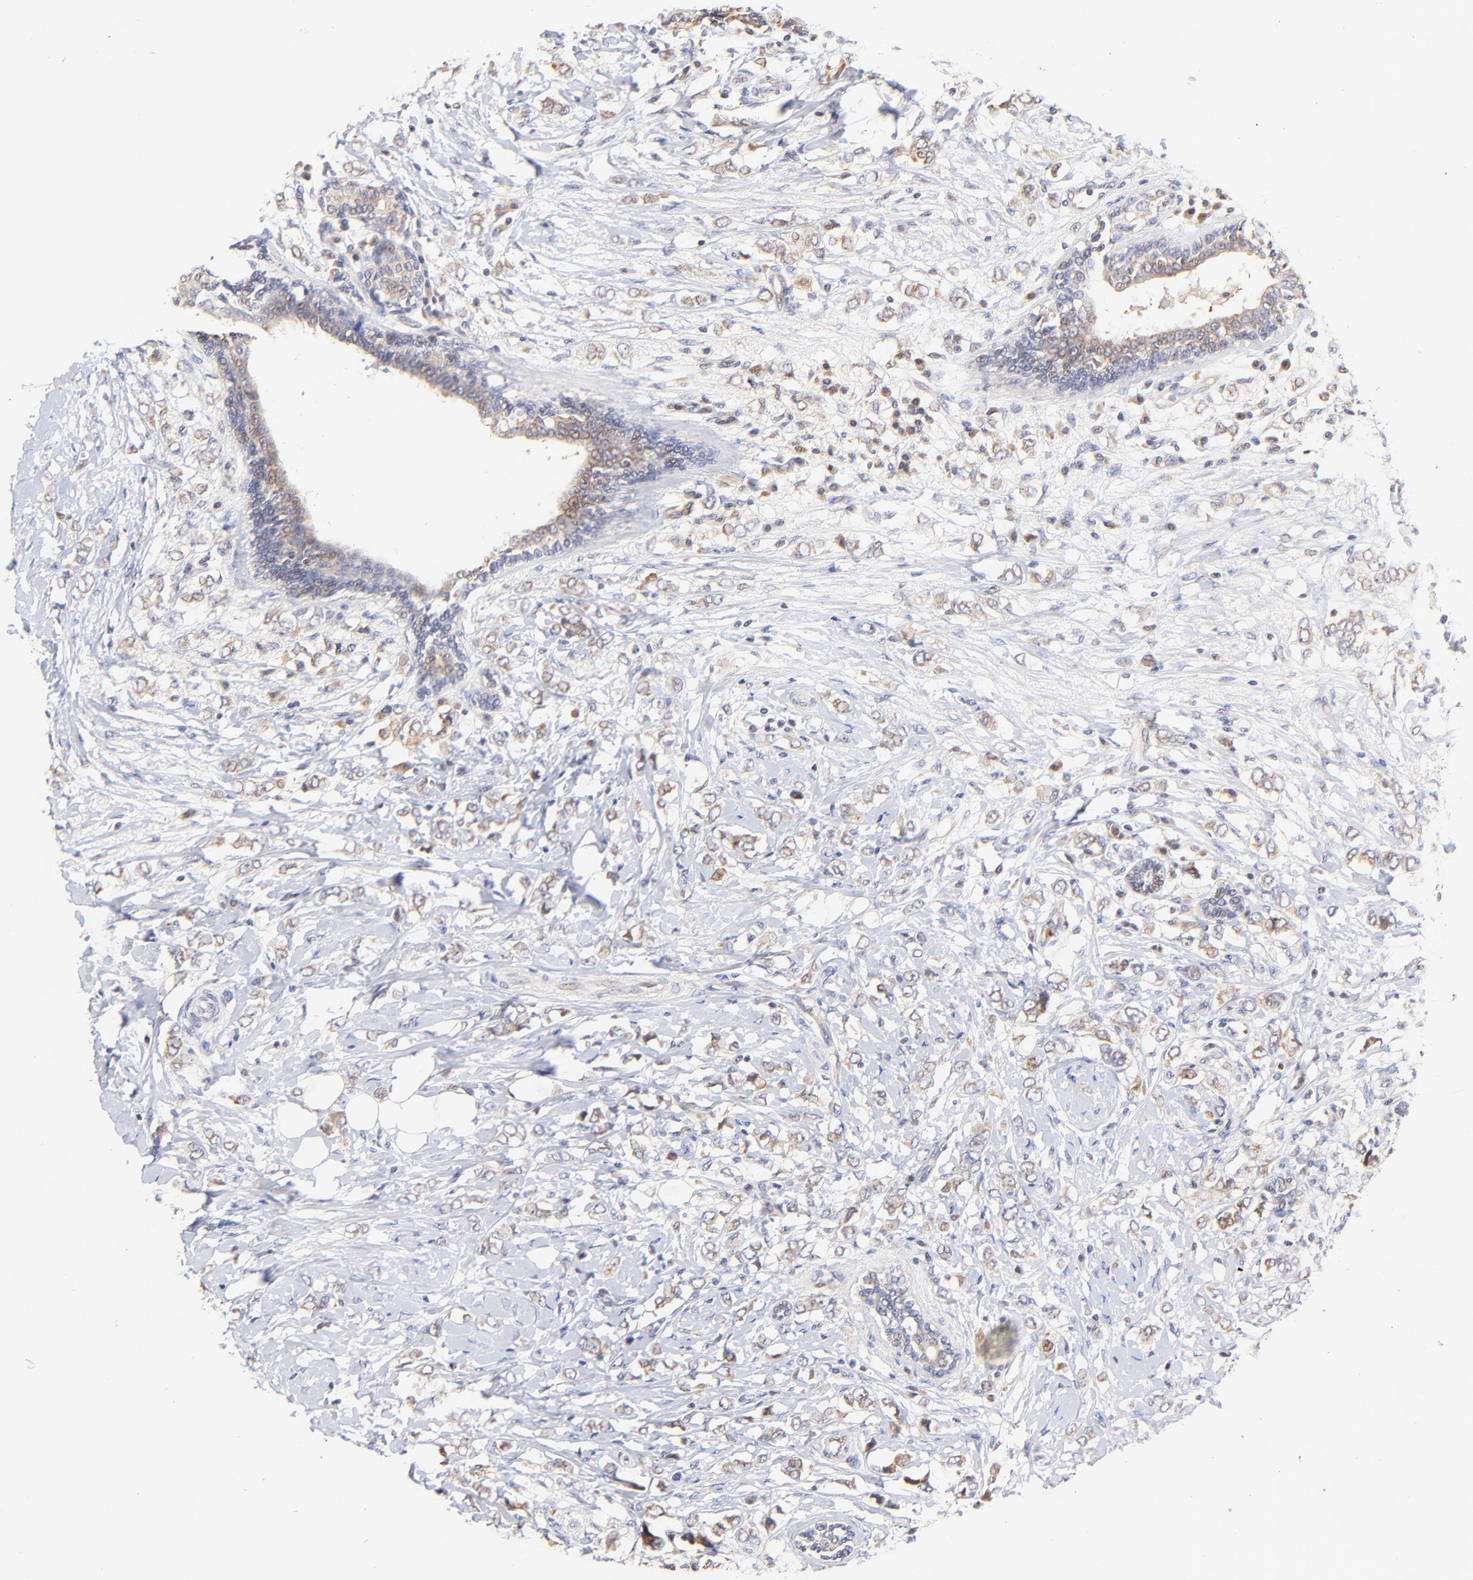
{"staining": {"intensity": "moderate", "quantity": ">75%", "location": "cytoplasmic/membranous"}, "tissue": "breast cancer", "cell_type": "Tumor cells", "image_type": "cancer", "snomed": [{"axis": "morphology", "description": "Normal tissue, NOS"}, {"axis": "morphology", "description": "Lobular carcinoma"}, {"axis": "topography", "description": "Breast"}], "caption": "Human breast cancer (lobular carcinoma) stained for a protein (brown) shows moderate cytoplasmic/membranous positive staining in about >75% of tumor cells.", "gene": "BBOF1", "patient": {"sex": "female", "age": 47}}